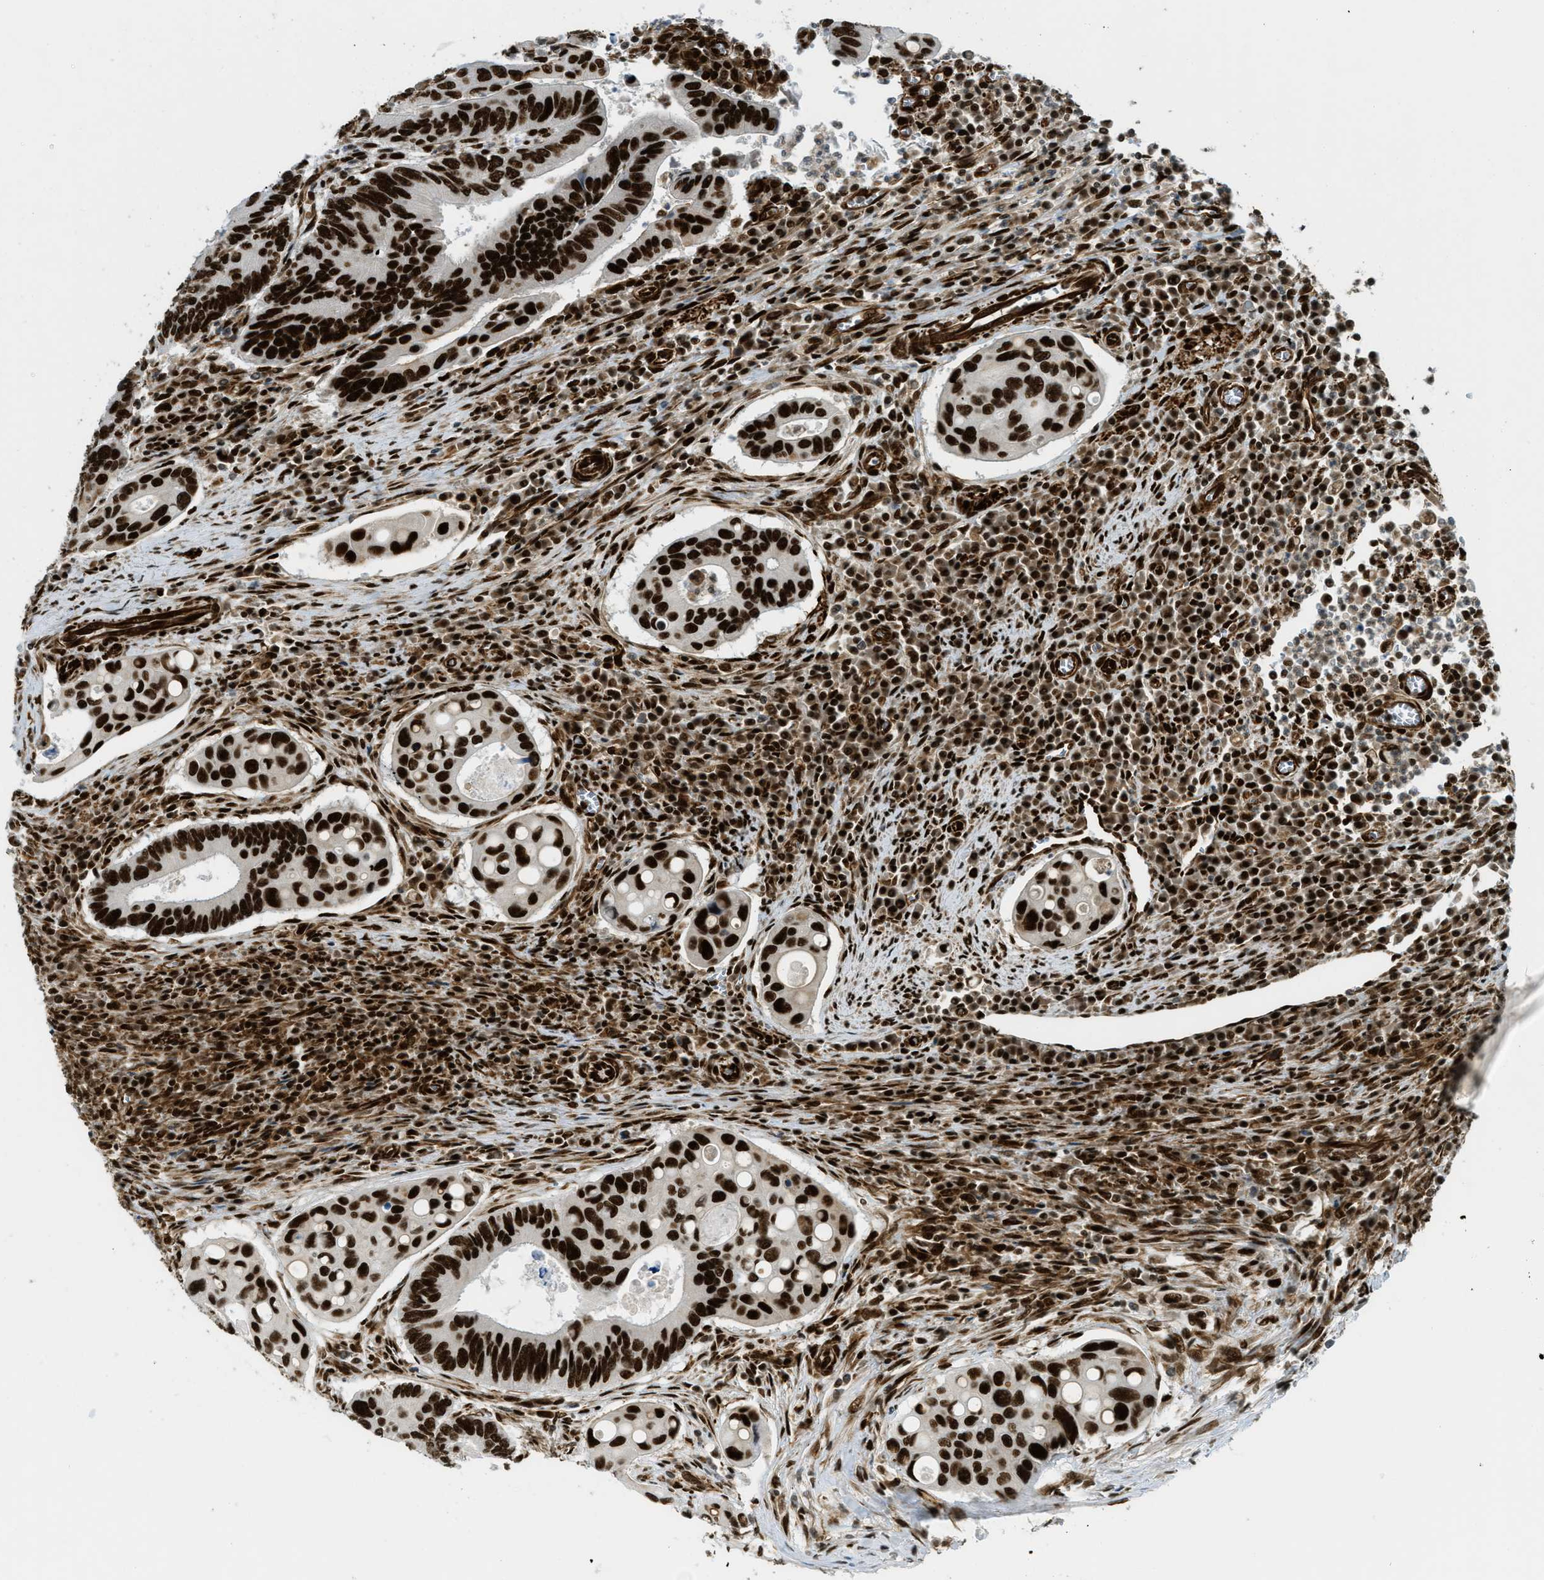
{"staining": {"intensity": "strong", "quantity": ">75%", "location": "nuclear"}, "tissue": "colorectal cancer", "cell_type": "Tumor cells", "image_type": "cancer", "snomed": [{"axis": "morphology", "description": "Inflammation, NOS"}, {"axis": "morphology", "description": "Adenocarcinoma, NOS"}, {"axis": "topography", "description": "Colon"}], "caption": "Protein analysis of colorectal cancer (adenocarcinoma) tissue demonstrates strong nuclear positivity in about >75% of tumor cells.", "gene": "ZFR", "patient": {"sex": "male", "age": 72}}